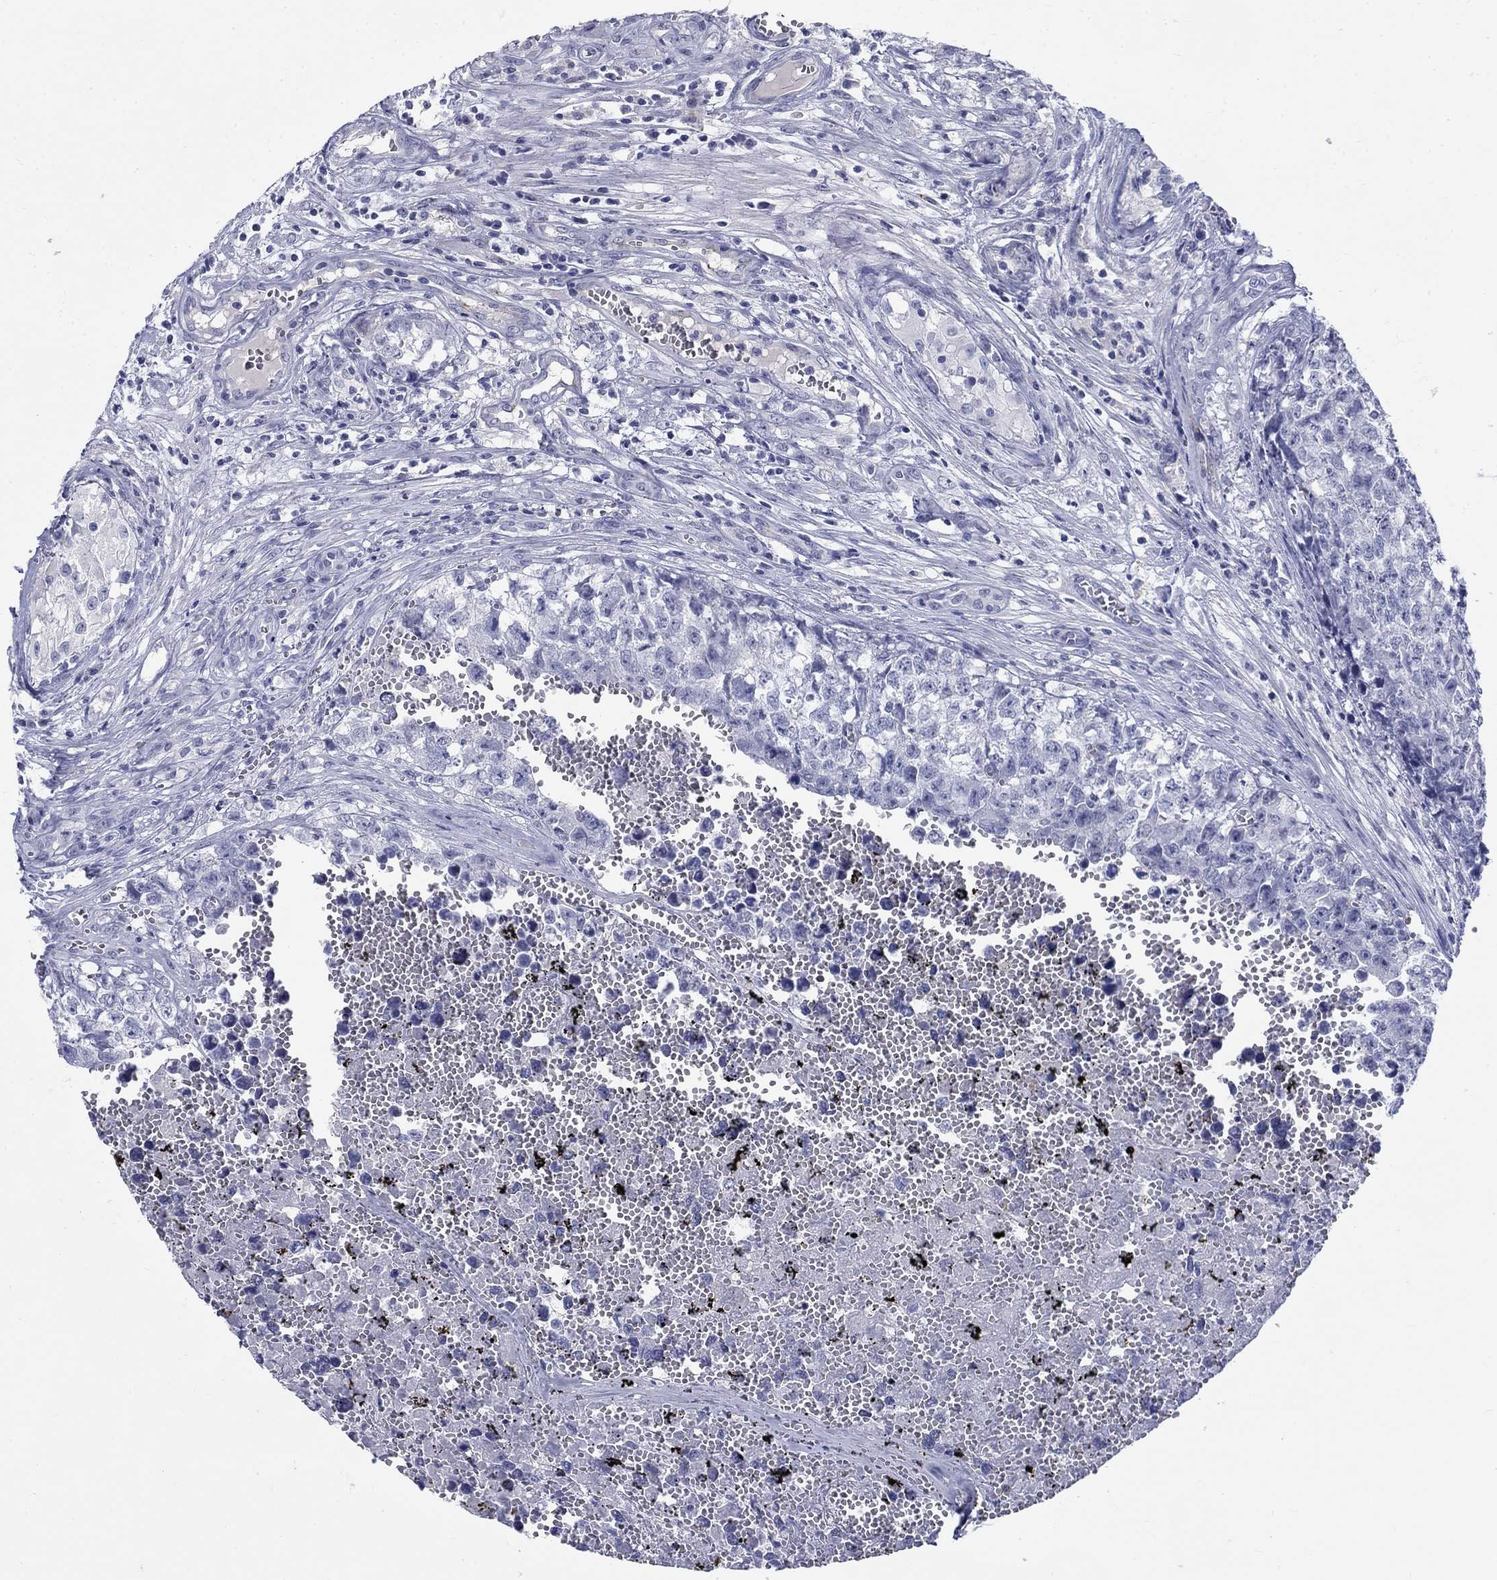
{"staining": {"intensity": "negative", "quantity": "none", "location": "none"}, "tissue": "testis cancer", "cell_type": "Tumor cells", "image_type": "cancer", "snomed": [{"axis": "morphology", "description": "Seminoma, NOS"}, {"axis": "morphology", "description": "Carcinoma, Embryonal, NOS"}, {"axis": "topography", "description": "Testis"}], "caption": "Immunohistochemistry (IHC) histopathology image of testis seminoma stained for a protein (brown), which displays no expression in tumor cells.", "gene": "C4orf19", "patient": {"sex": "male", "age": 22}}